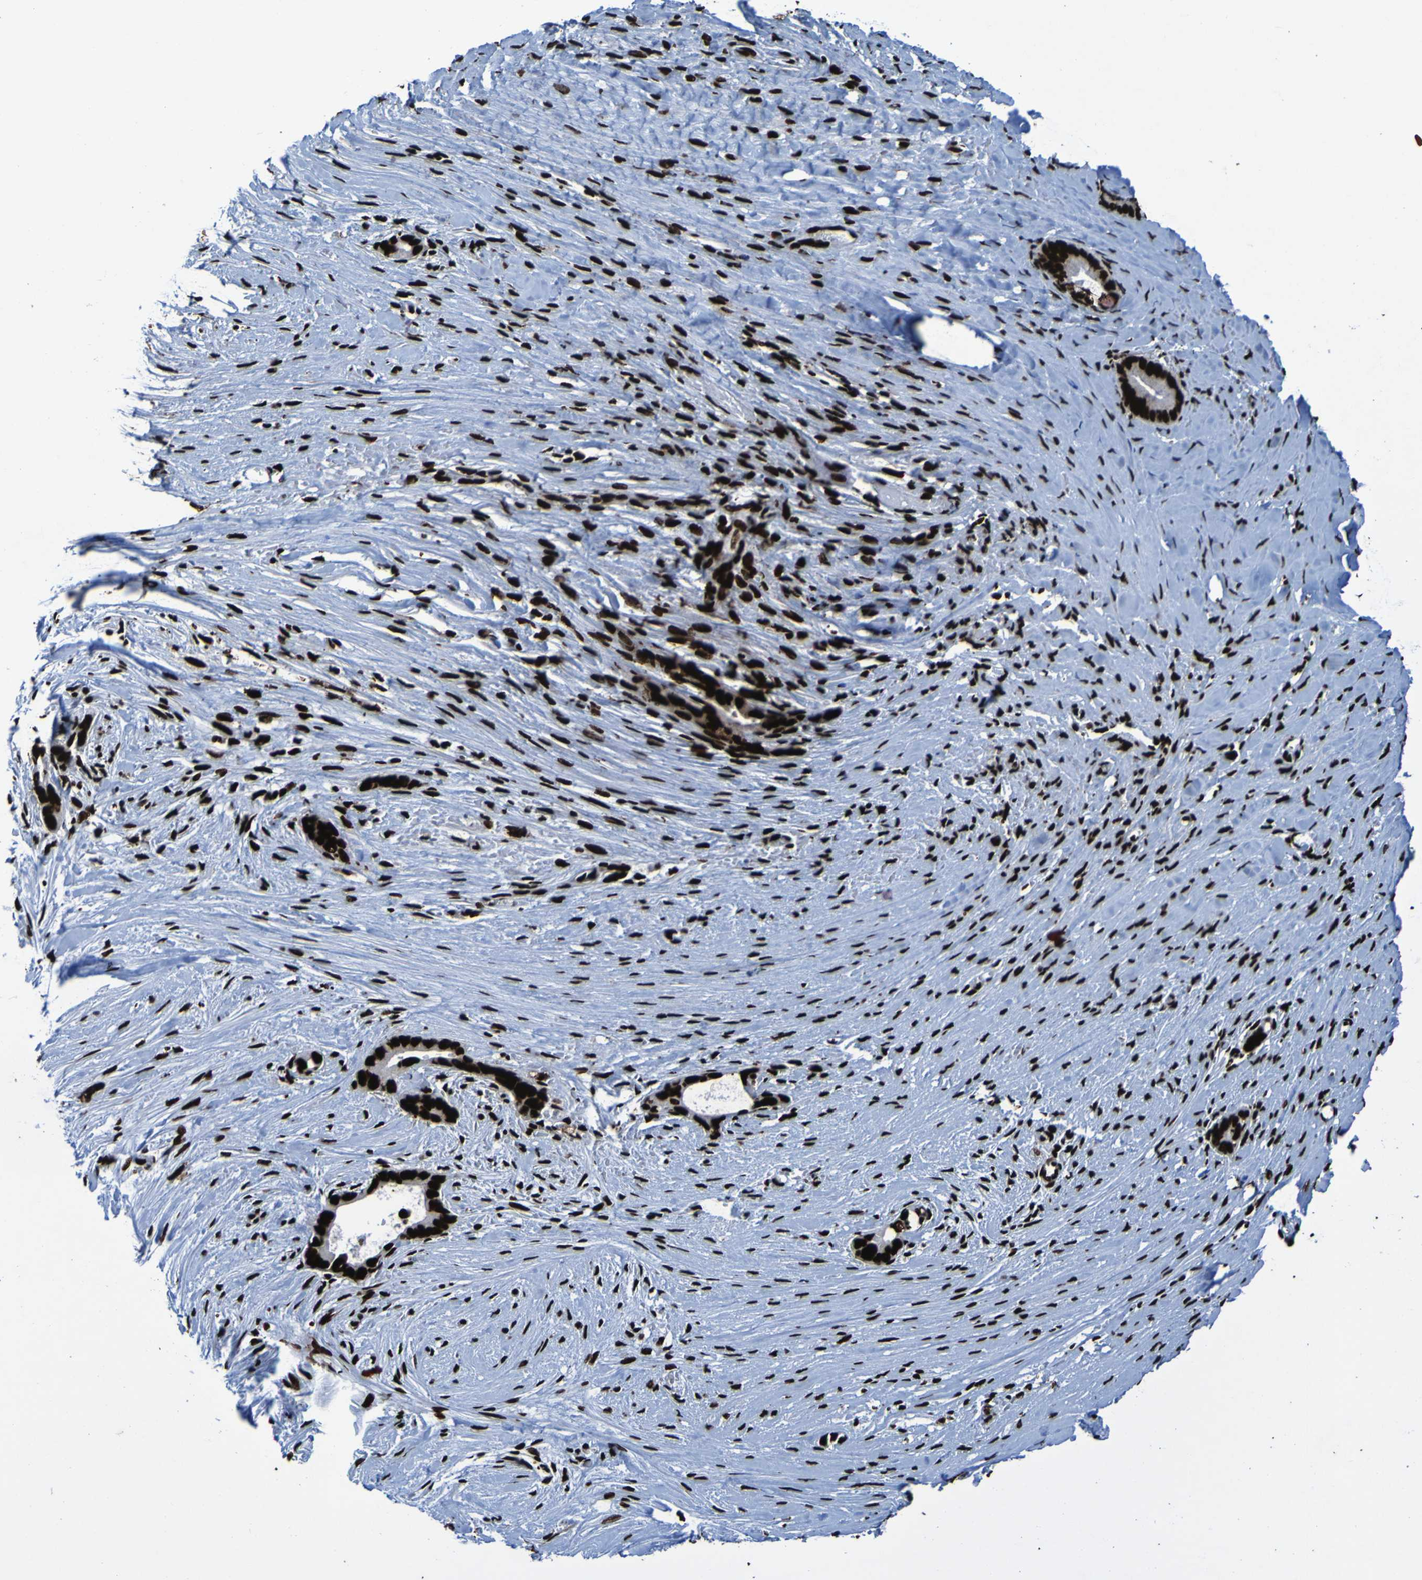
{"staining": {"intensity": "strong", "quantity": ">75%", "location": "nuclear"}, "tissue": "liver cancer", "cell_type": "Tumor cells", "image_type": "cancer", "snomed": [{"axis": "morphology", "description": "Cholangiocarcinoma"}, {"axis": "topography", "description": "Liver"}], "caption": "Liver cholangiocarcinoma was stained to show a protein in brown. There is high levels of strong nuclear expression in approximately >75% of tumor cells.", "gene": "NPM1", "patient": {"sex": "female", "age": 55}}